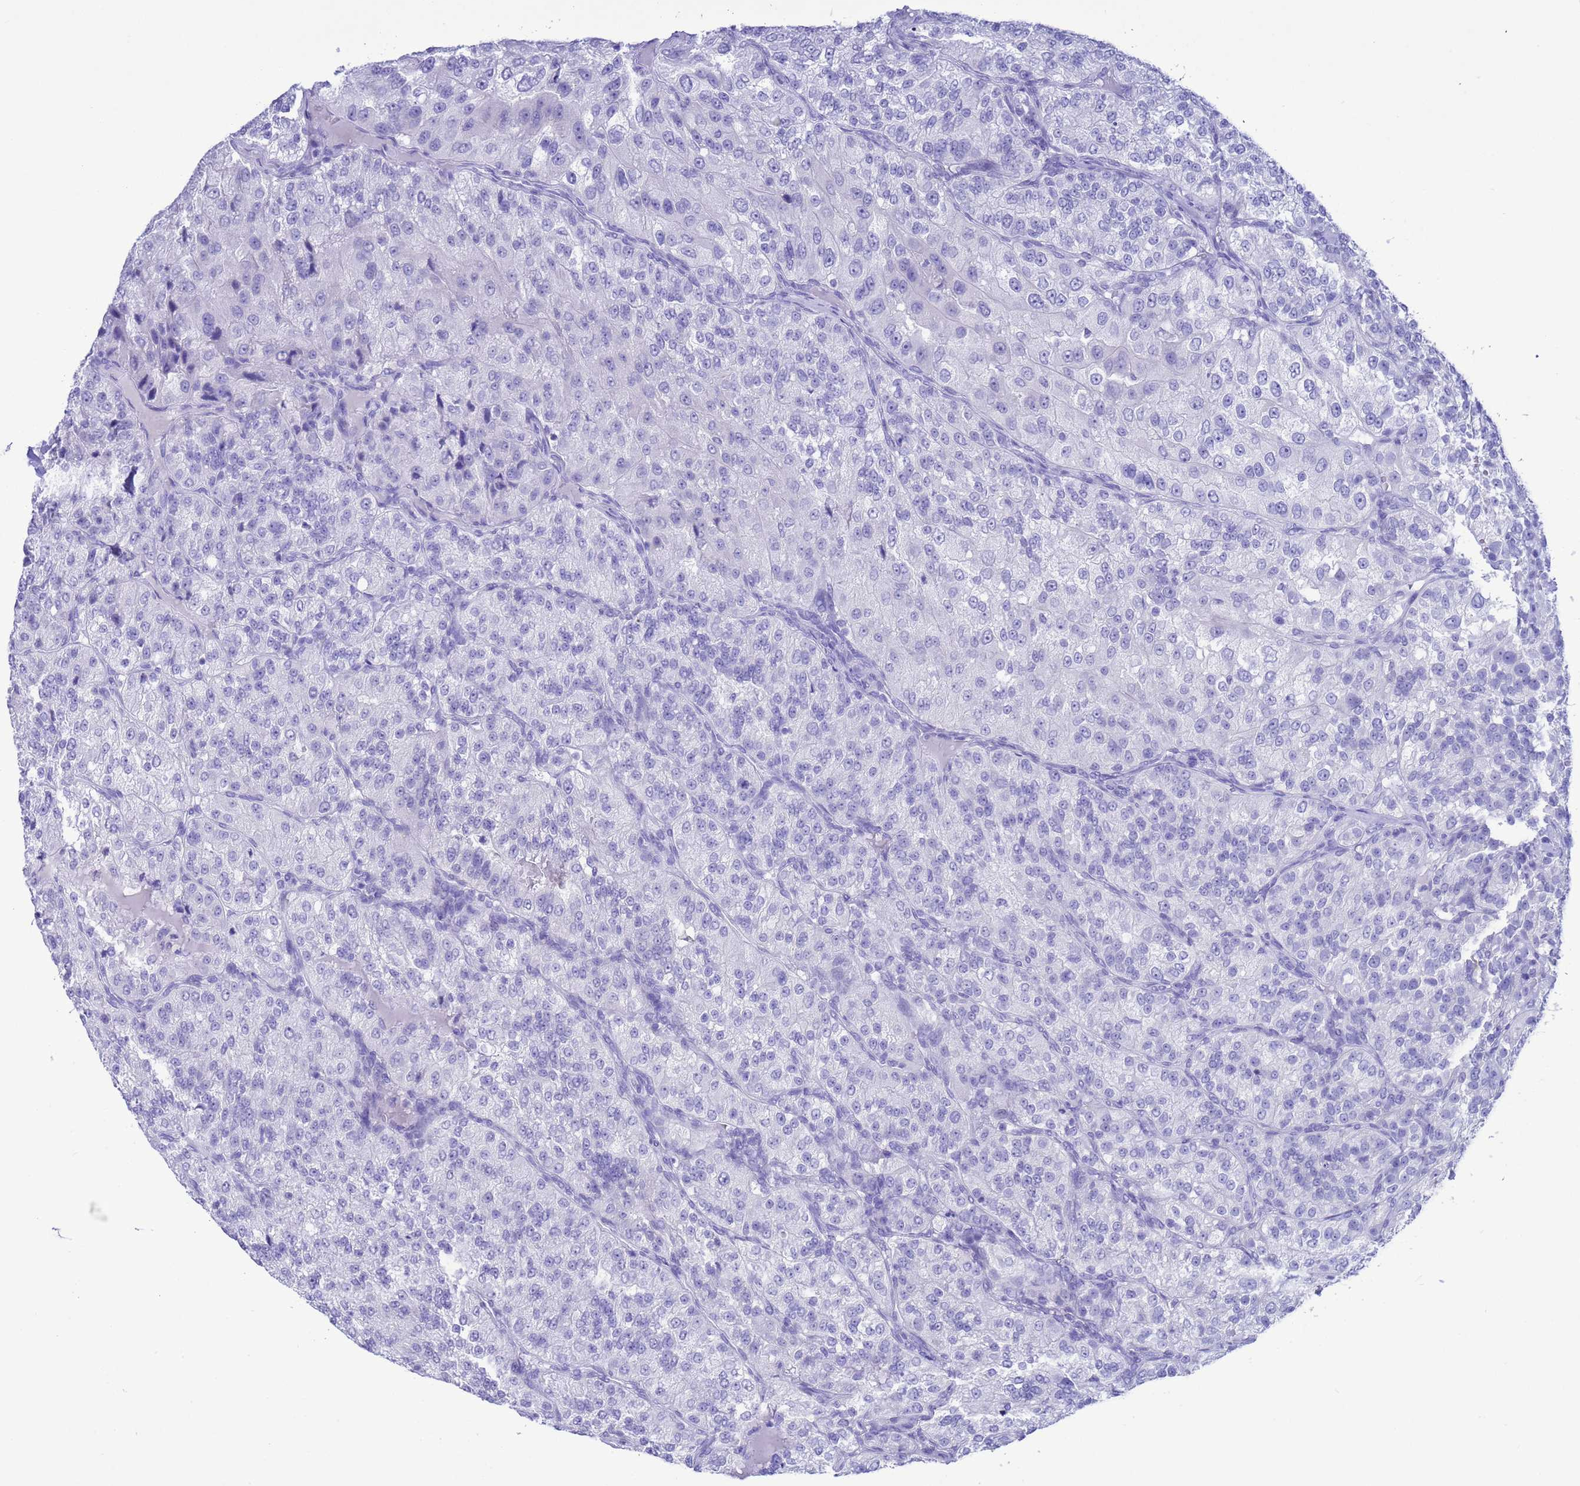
{"staining": {"intensity": "negative", "quantity": "none", "location": "none"}, "tissue": "renal cancer", "cell_type": "Tumor cells", "image_type": "cancer", "snomed": [{"axis": "morphology", "description": "Adenocarcinoma, NOS"}, {"axis": "topography", "description": "Kidney"}], "caption": "Immunohistochemistry micrograph of renal adenocarcinoma stained for a protein (brown), which exhibits no staining in tumor cells.", "gene": "GSTM1", "patient": {"sex": "female", "age": 63}}